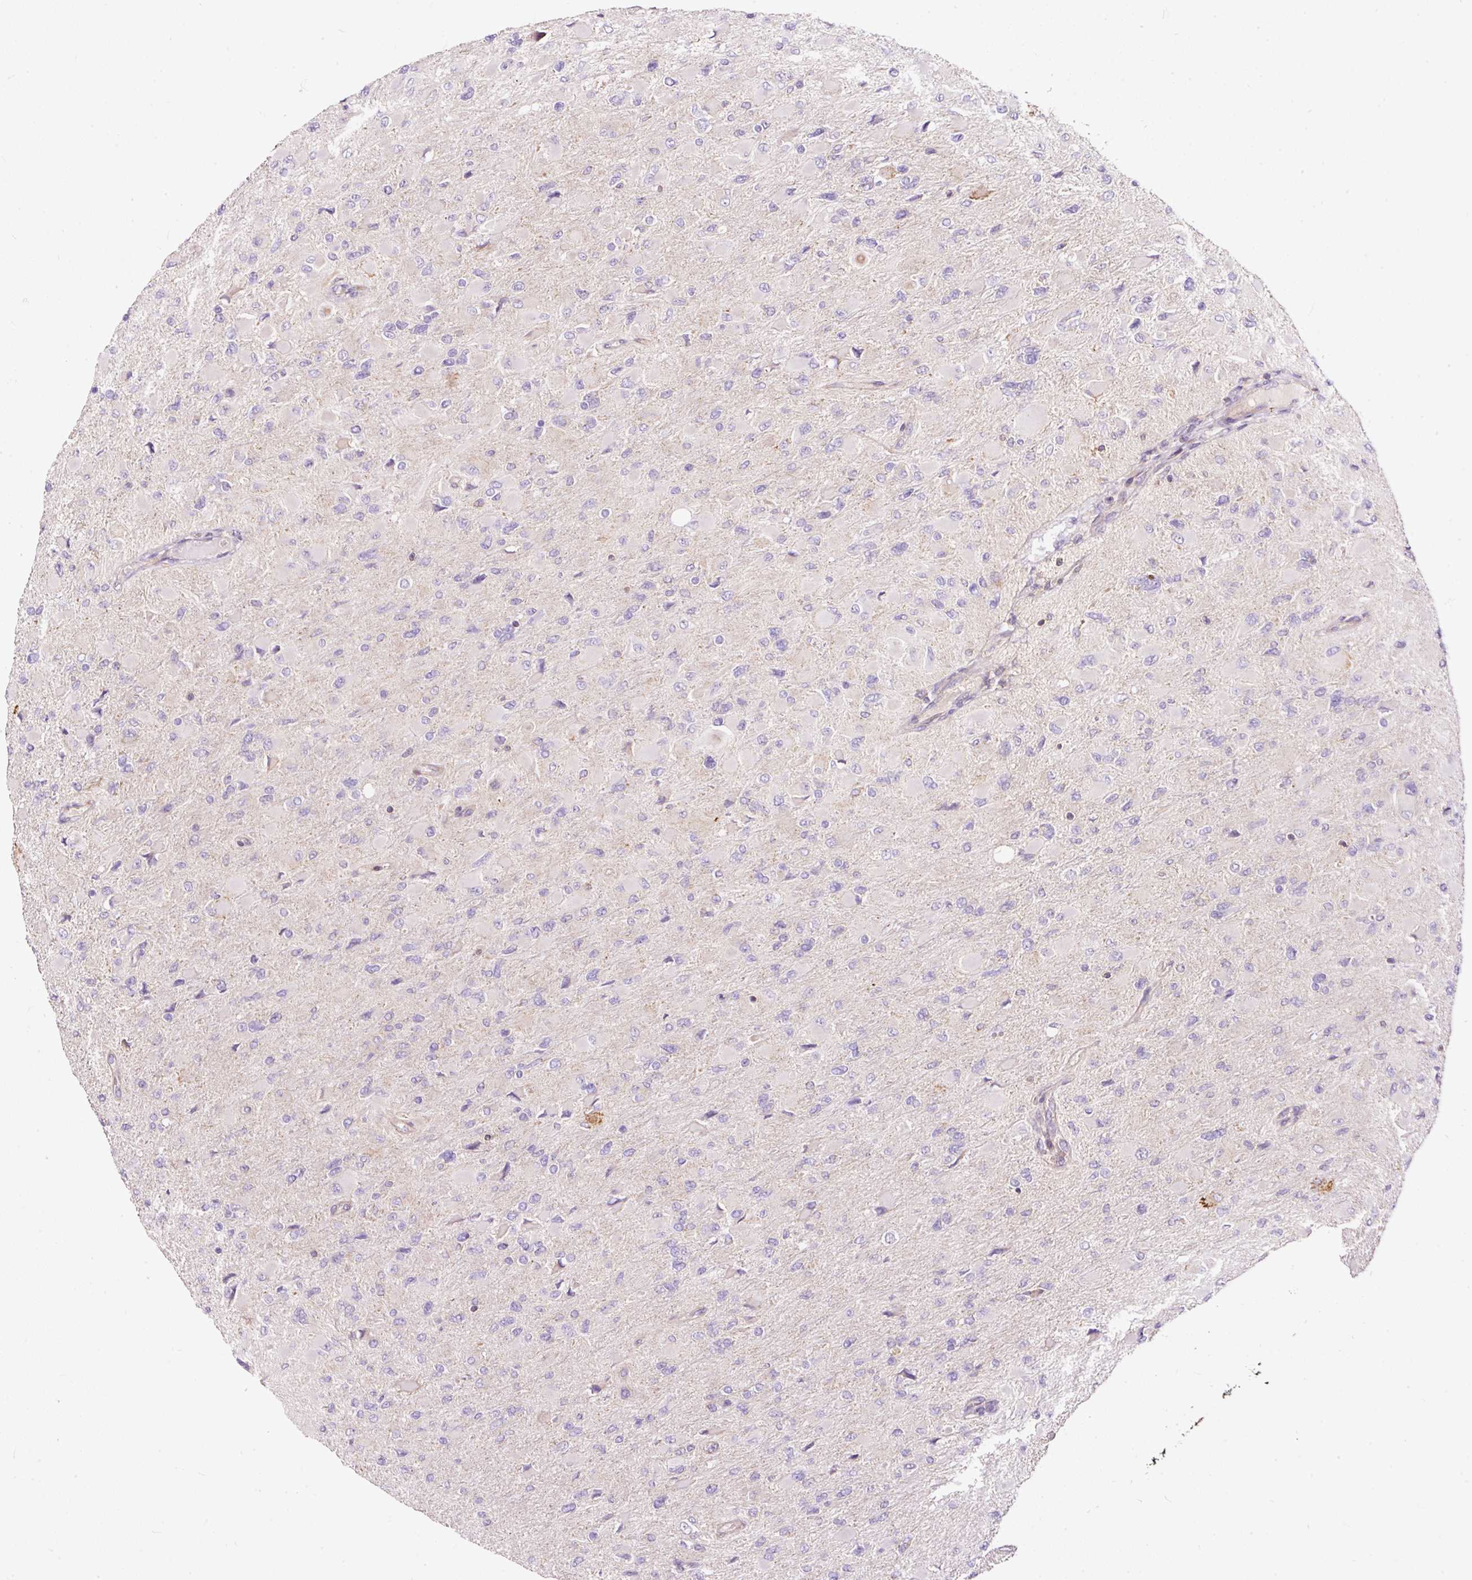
{"staining": {"intensity": "negative", "quantity": "none", "location": "none"}, "tissue": "glioma", "cell_type": "Tumor cells", "image_type": "cancer", "snomed": [{"axis": "morphology", "description": "Glioma, malignant, High grade"}, {"axis": "topography", "description": "Cerebral cortex"}], "caption": "DAB immunohistochemical staining of glioma exhibits no significant expression in tumor cells.", "gene": "BOLA3", "patient": {"sex": "female", "age": 36}}